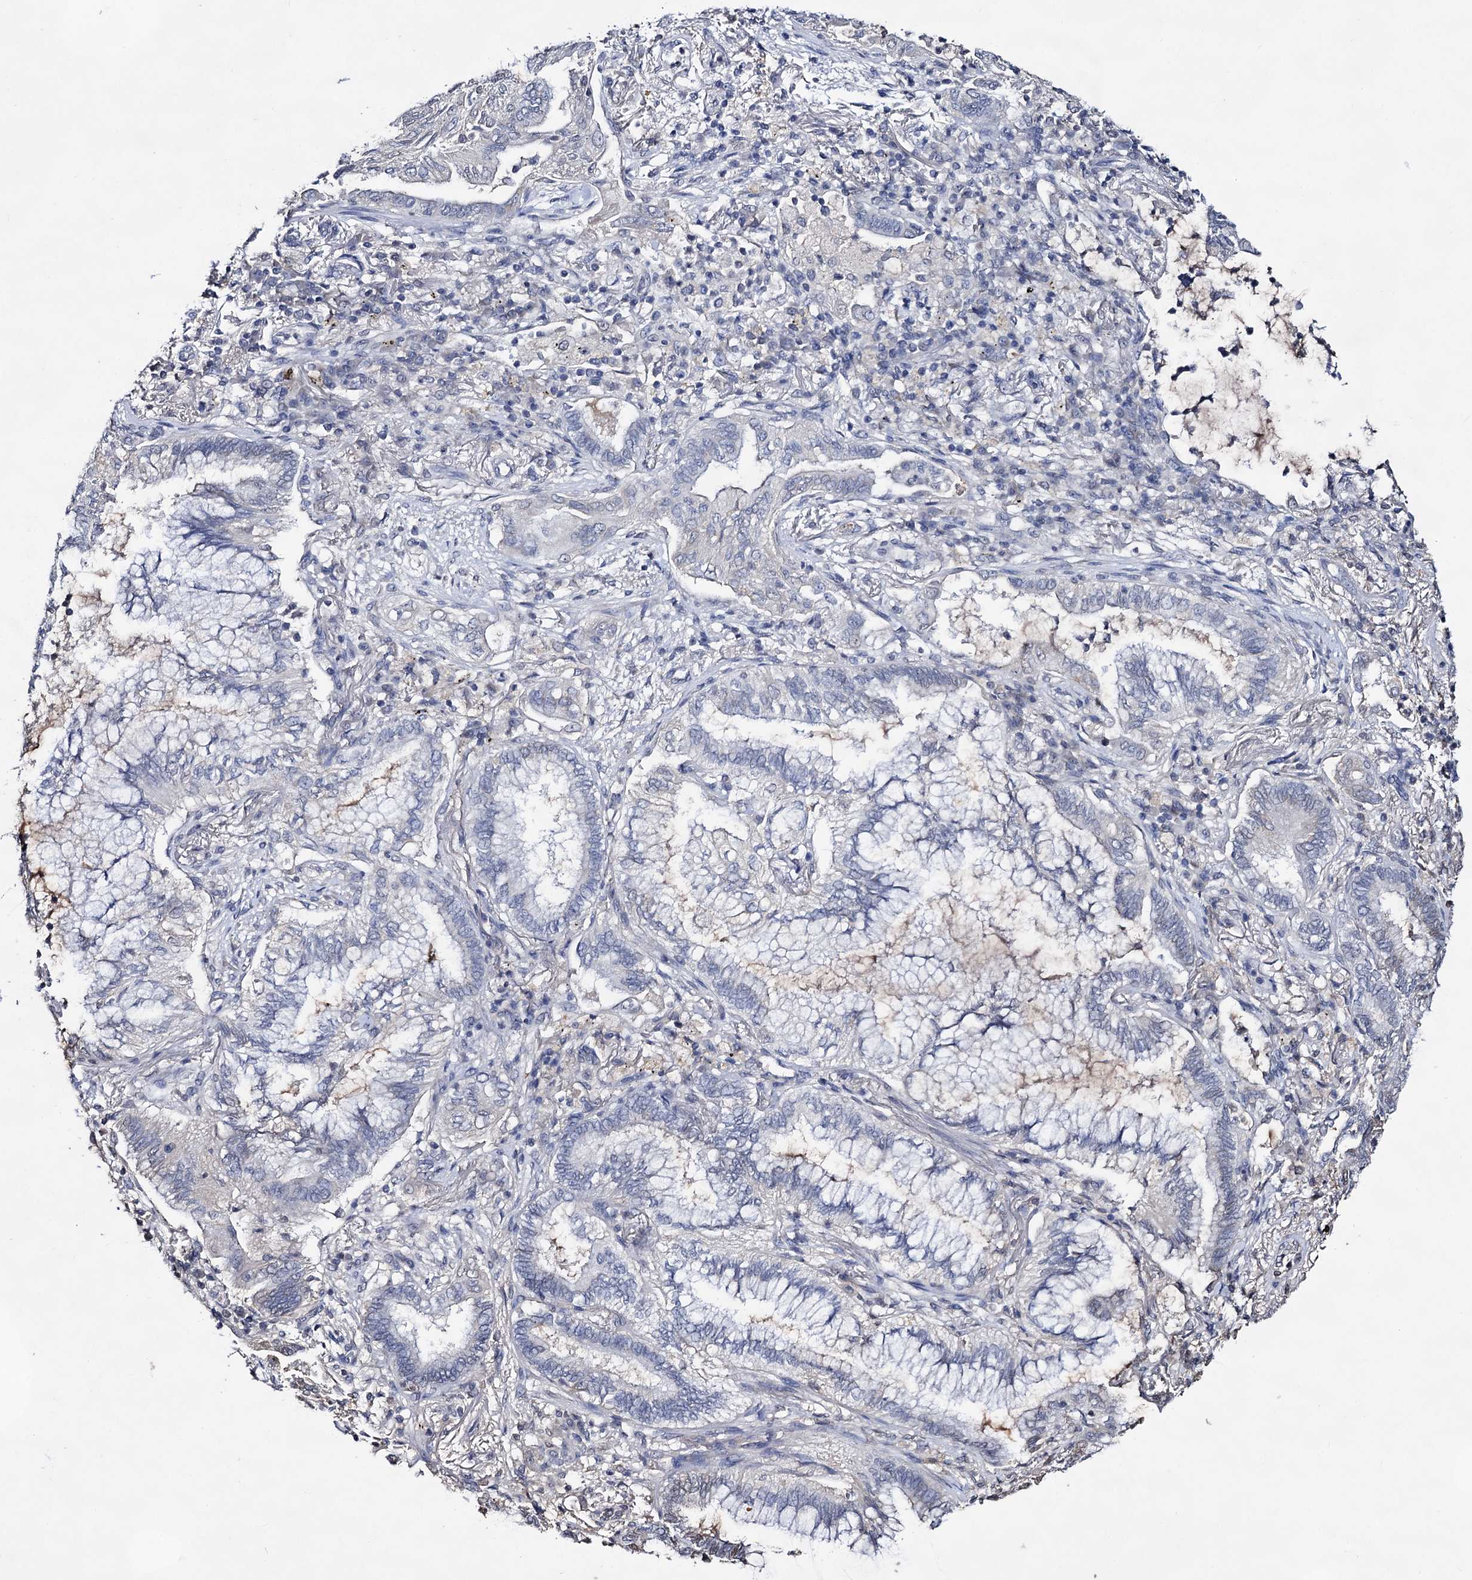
{"staining": {"intensity": "negative", "quantity": "none", "location": "none"}, "tissue": "lung cancer", "cell_type": "Tumor cells", "image_type": "cancer", "snomed": [{"axis": "morphology", "description": "Adenocarcinoma, NOS"}, {"axis": "topography", "description": "Lung"}], "caption": "An image of human adenocarcinoma (lung) is negative for staining in tumor cells.", "gene": "PLIN1", "patient": {"sex": "female", "age": 70}}